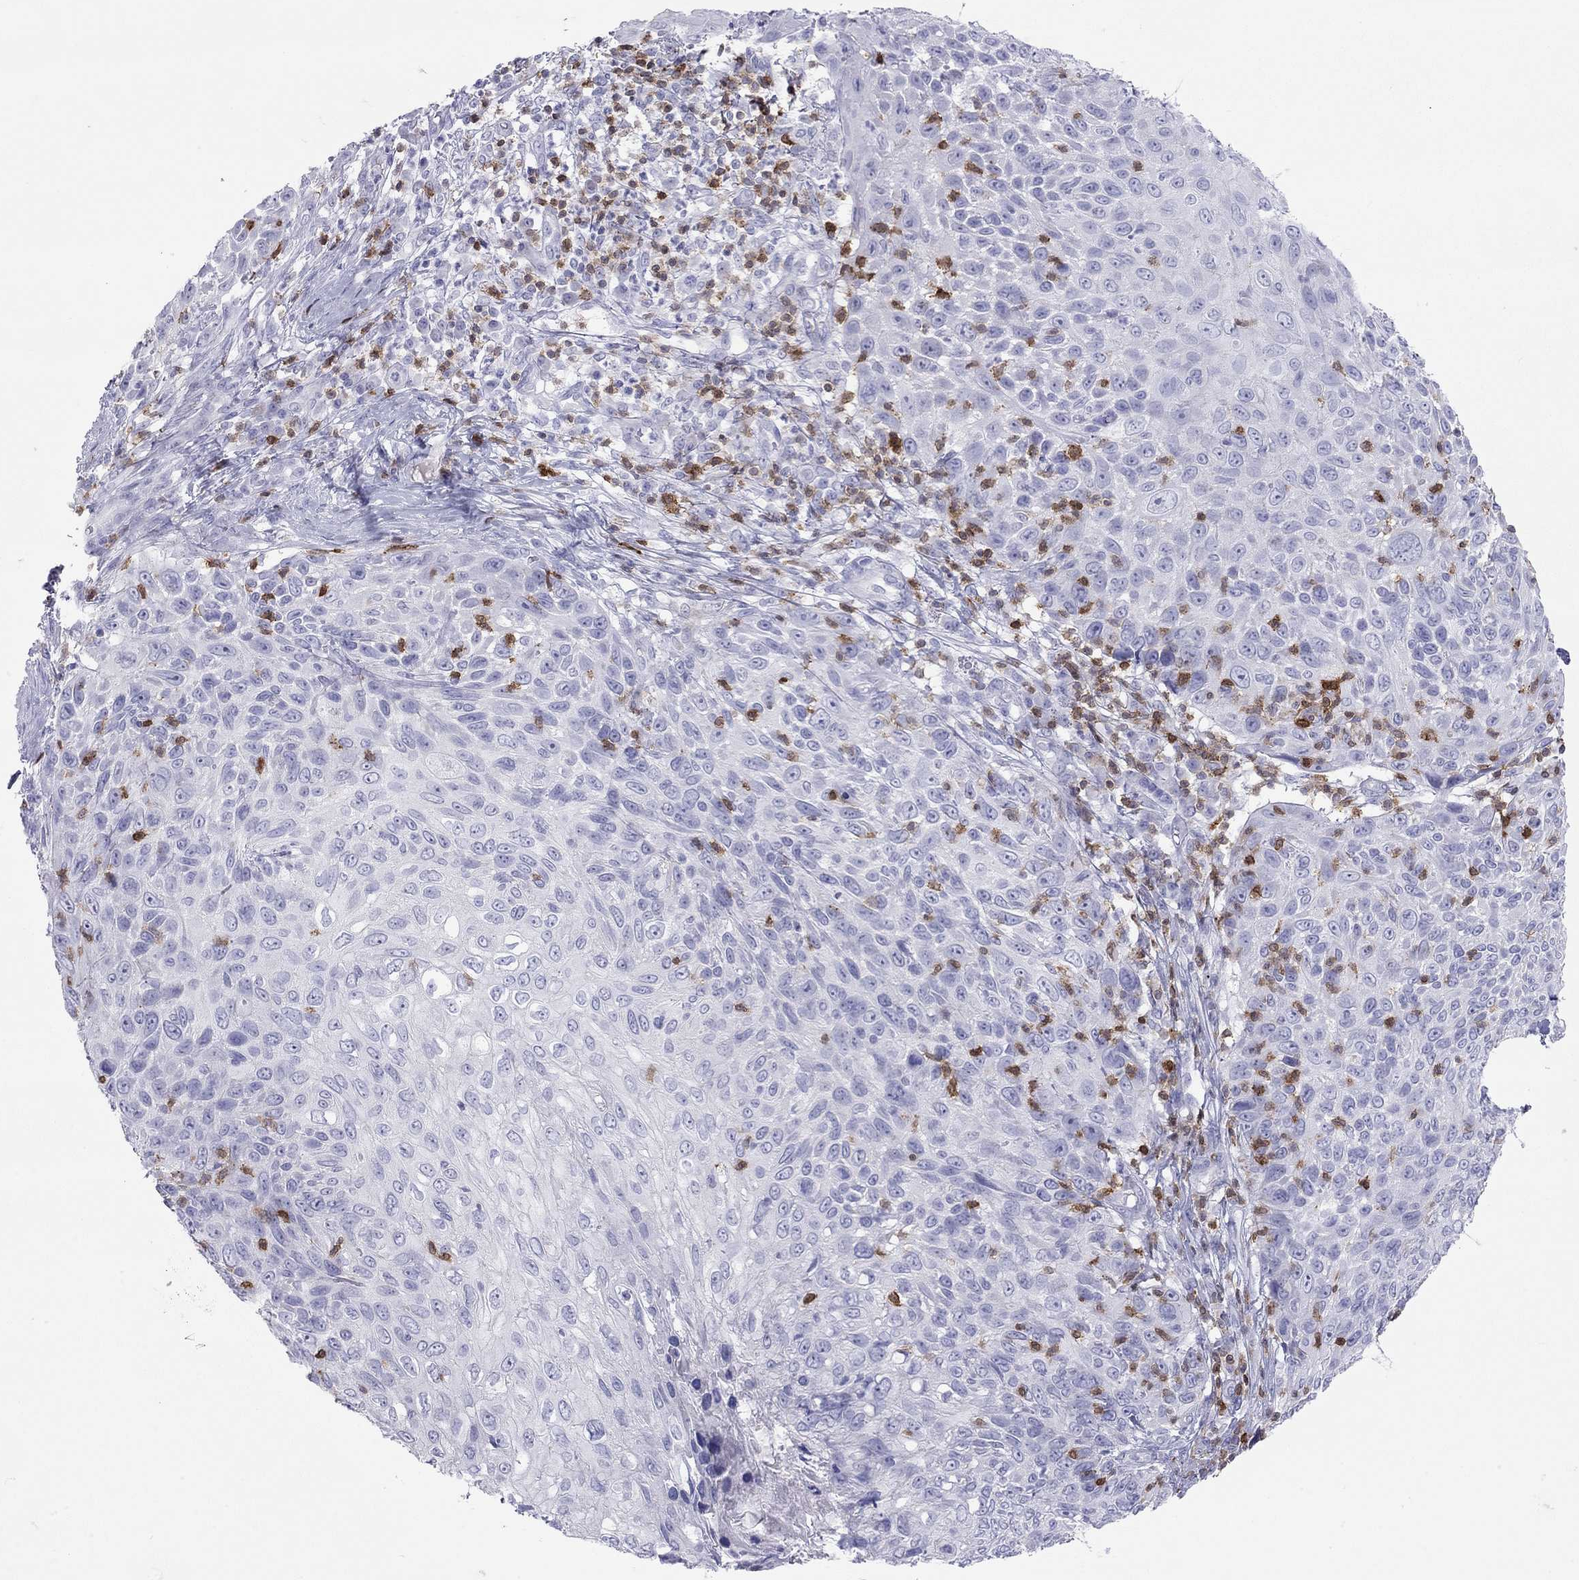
{"staining": {"intensity": "negative", "quantity": "none", "location": "none"}, "tissue": "skin cancer", "cell_type": "Tumor cells", "image_type": "cancer", "snomed": [{"axis": "morphology", "description": "Squamous cell carcinoma, NOS"}, {"axis": "topography", "description": "Skin"}], "caption": "Tumor cells are negative for protein expression in human skin squamous cell carcinoma.", "gene": "SH2D2A", "patient": {"sex": "male", "age": 92}}